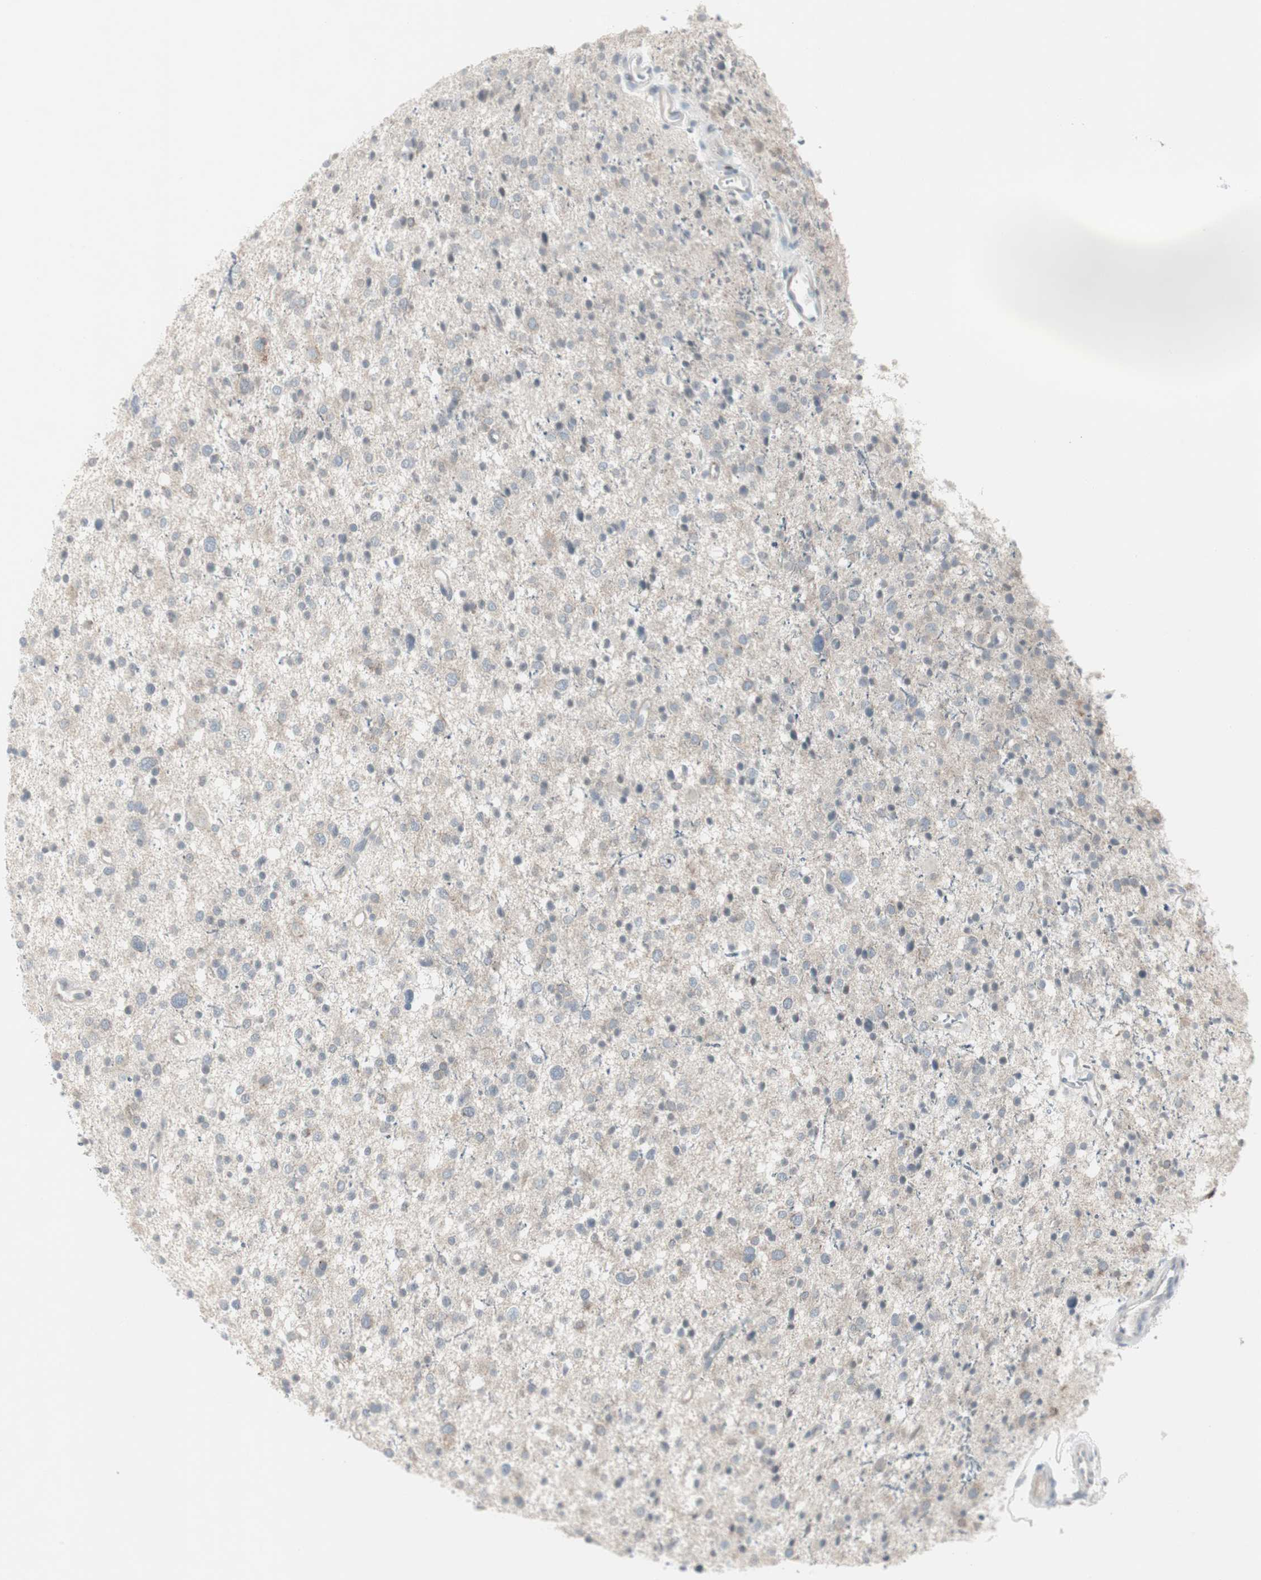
{"staining": {"intensity": "negative", "quantity": "none", "location": "none"}, "tissue": "glioma", "cell_type": "Tumor cells", "image_type": "cancer", "snomed": [{"axis": "morphology", "description": "Glioma, malignant, Low grade"}, {"axis": "topography", "description": "Brain"}], "caption": "Glioma stained for a protein using immunohistochemistry (IHC) reveals no expression tumor cells.", "gene": "MAP4K4", "patient": {"sex": "female", "age": 37}}